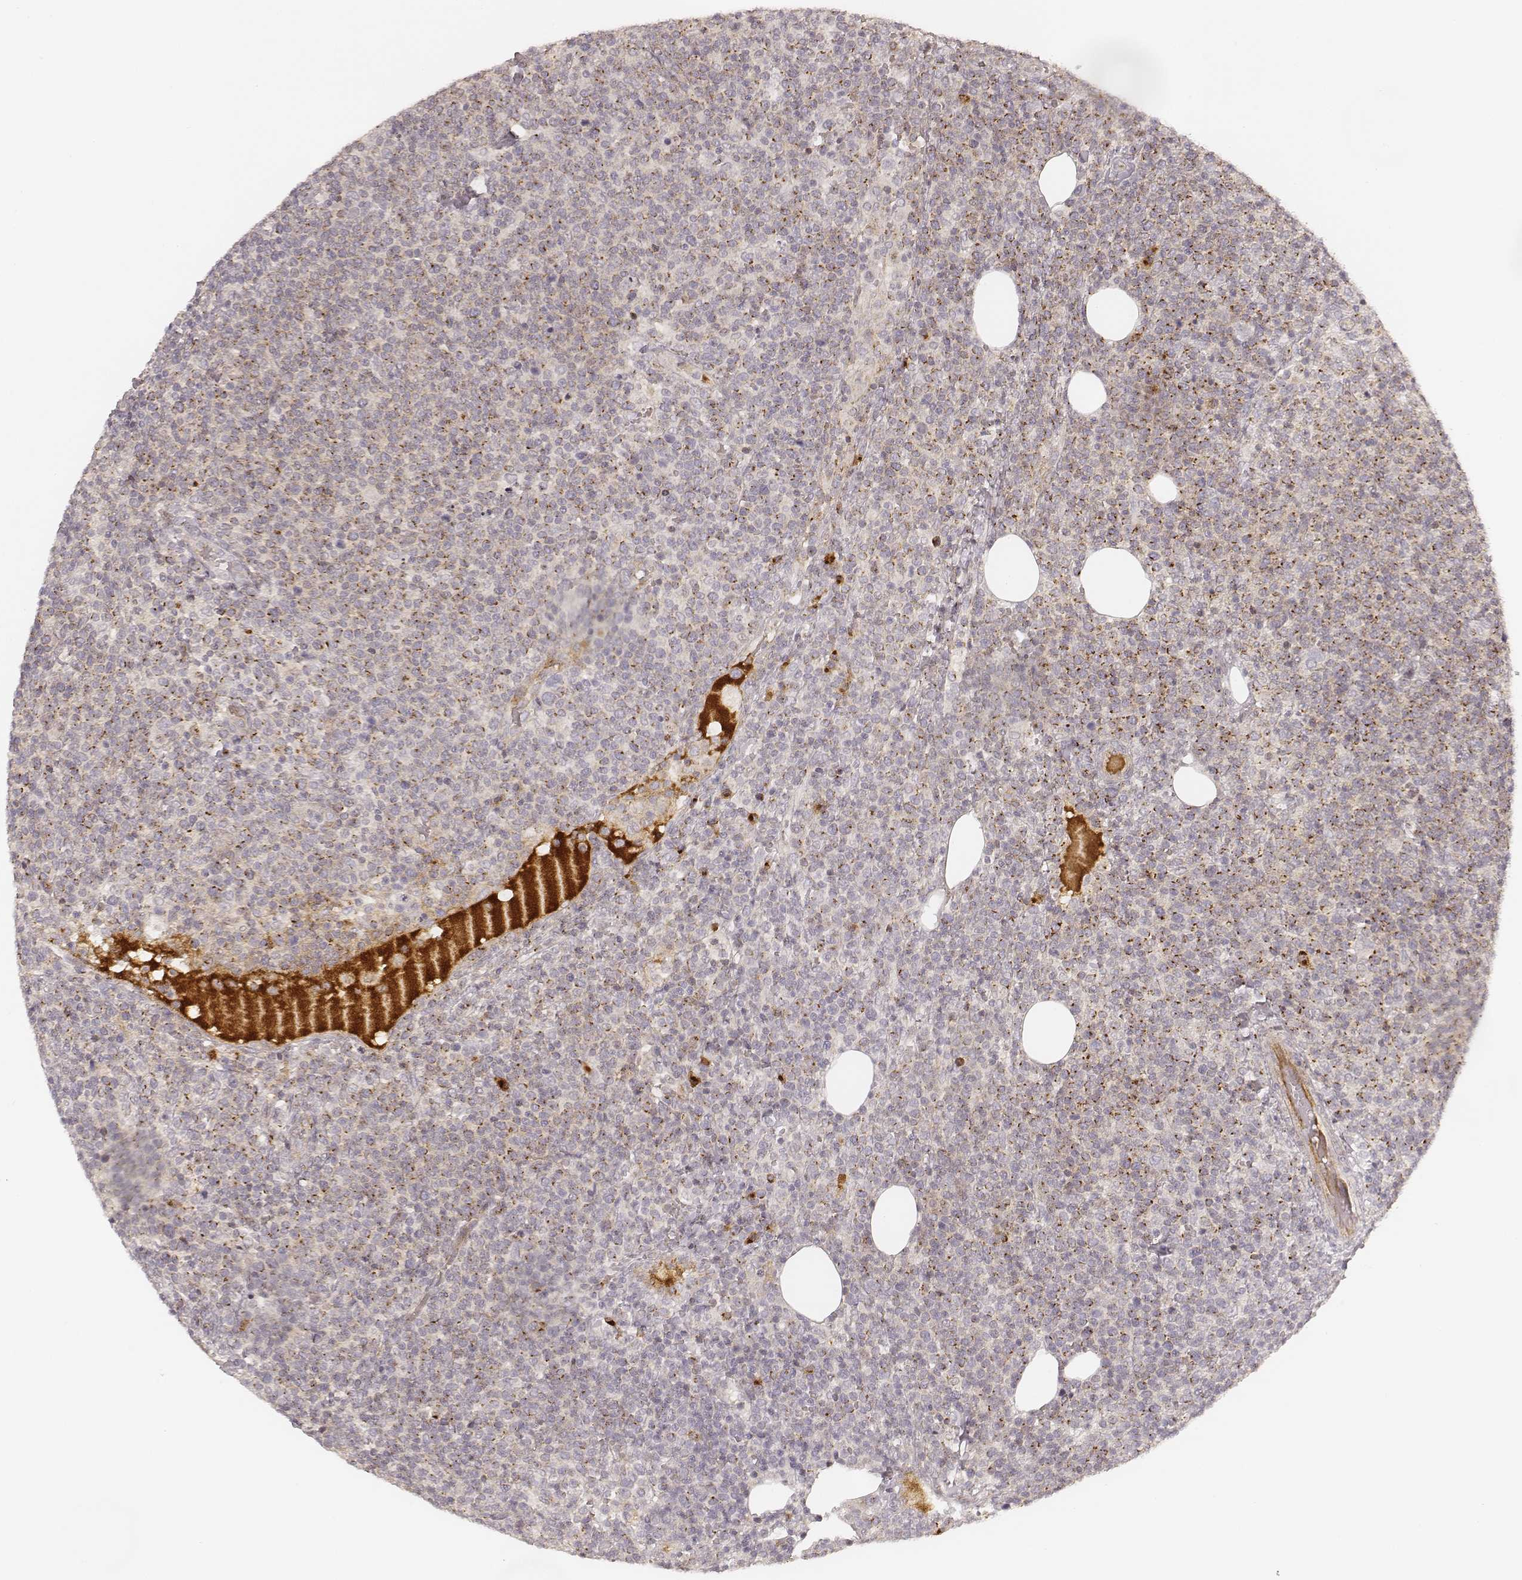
{"staining": {"intensity": "moderate", "quantity": "<25%", "location": "cytoplasmic/membranous"}, "tissue": "lymphoma", "cell_type": "Tumor cells", "image_type": "cancer", "snomed": [{"axis": "morphology", "description": "Malignant lymphoma, non-Hodgkin's type, High grade"}, {"axis": "topography", "description": "Lymph node"}], "caption": "Immunohistochemistry micrograph of human lymphoma stained for a protein (brown), which reveals low levels of moderate cytoplasmic/membranous expression in about <25% of tumor cells.", "gene": "GORASP2", "patient": {"sex": "male", "age": 61}}